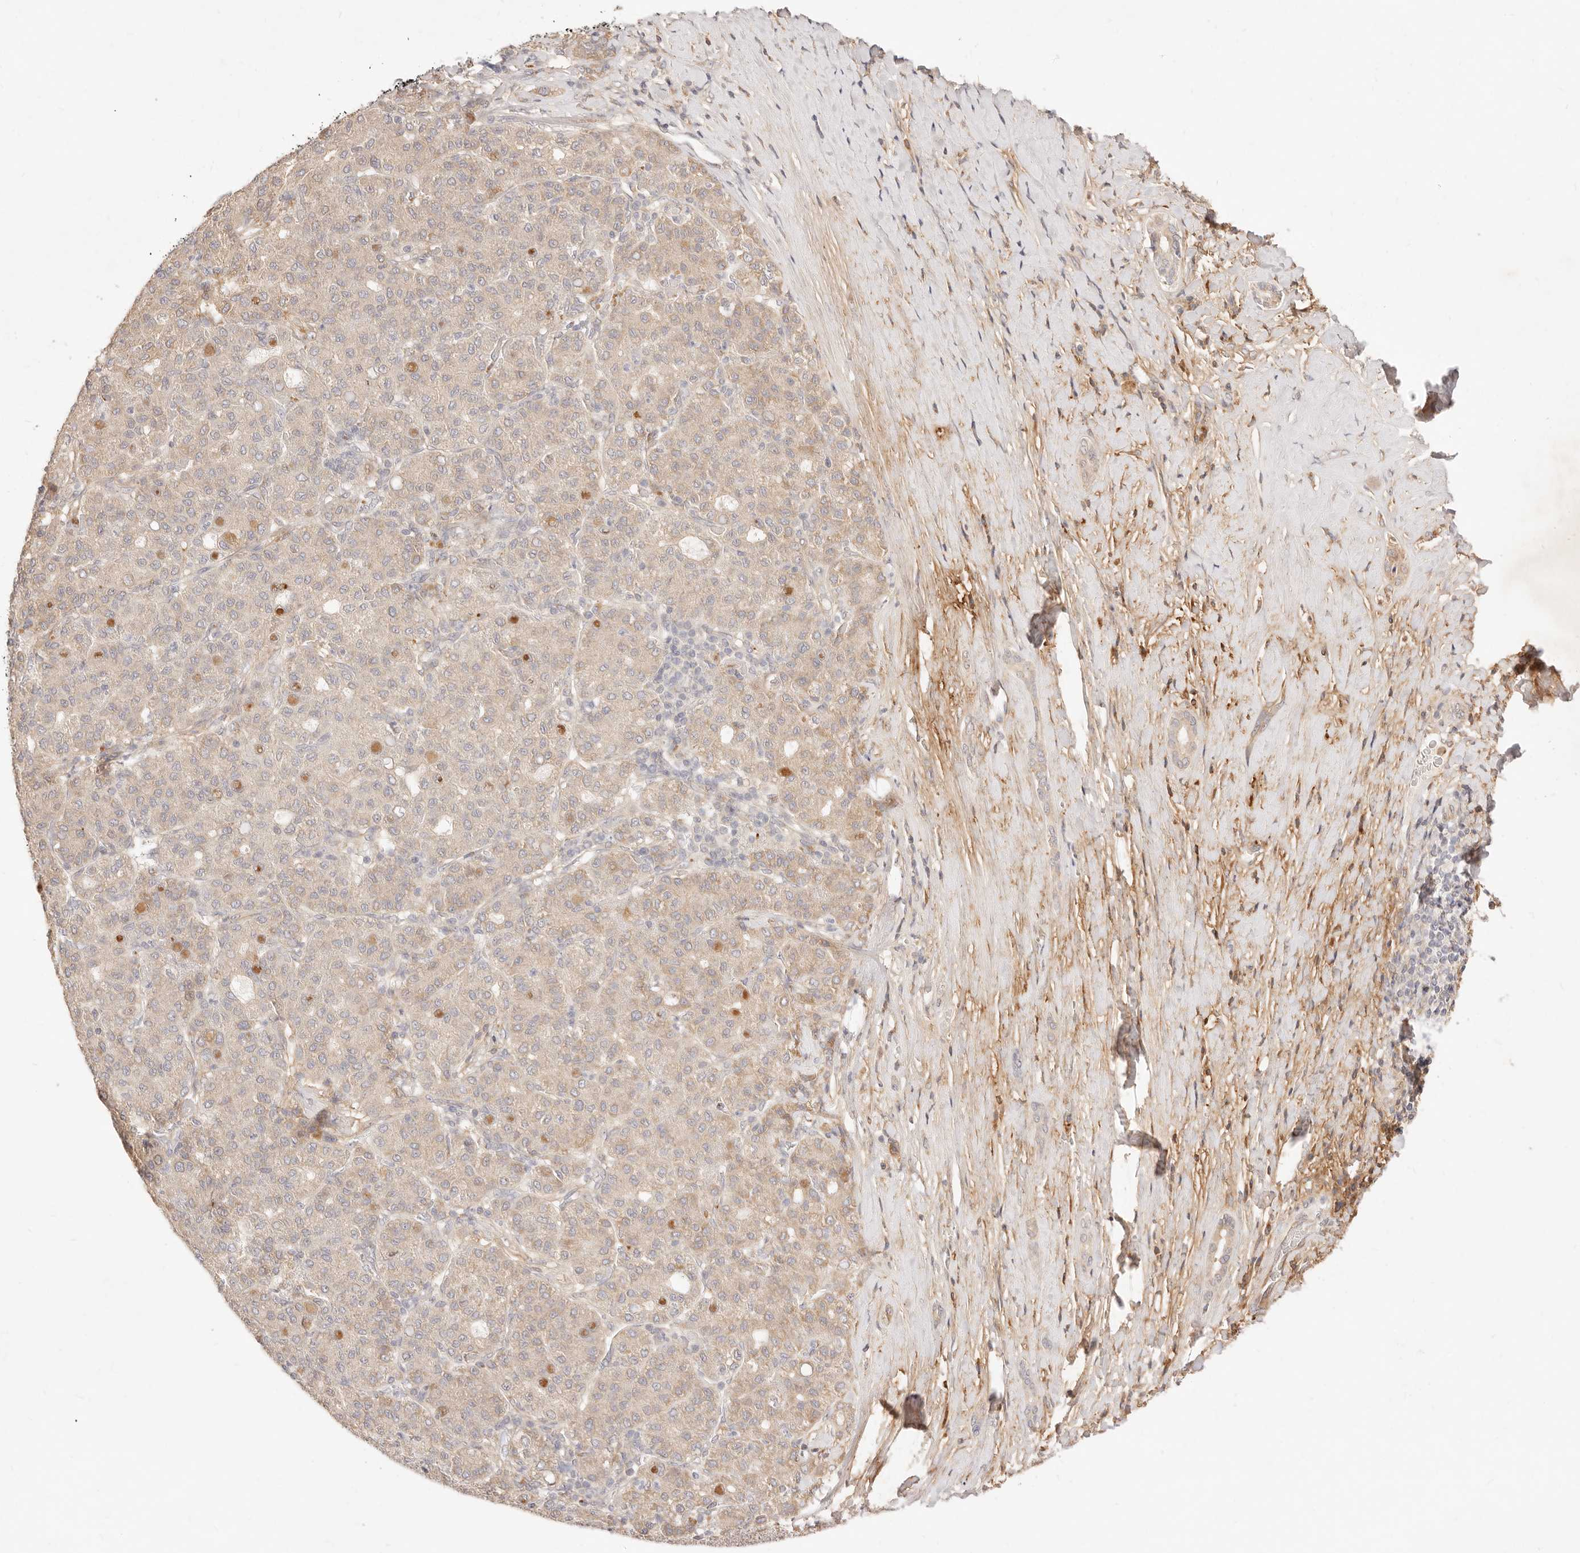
{"staining": {"intensity": "weak", "quantity": ">75%", "location": "cytoplasmic/membranous"}, "tissue": "liver cancer", "cell_type": "Tumor cells", "image_type": "cancer", "snomed": [{"axis": "morphology", "description": "Carcinoma, Hepatocellular, NOS"}, {"axis": "topography", "description": "Liver"}], "caption": "Approximately >75% of tumor cells in human liver cancer reveal weak cytoplasmic/membranous protein expression as visualized by brown immunohistochemical staining.", "gene": "UBXN10", "patient": {"sex": "male", "age": 65}}